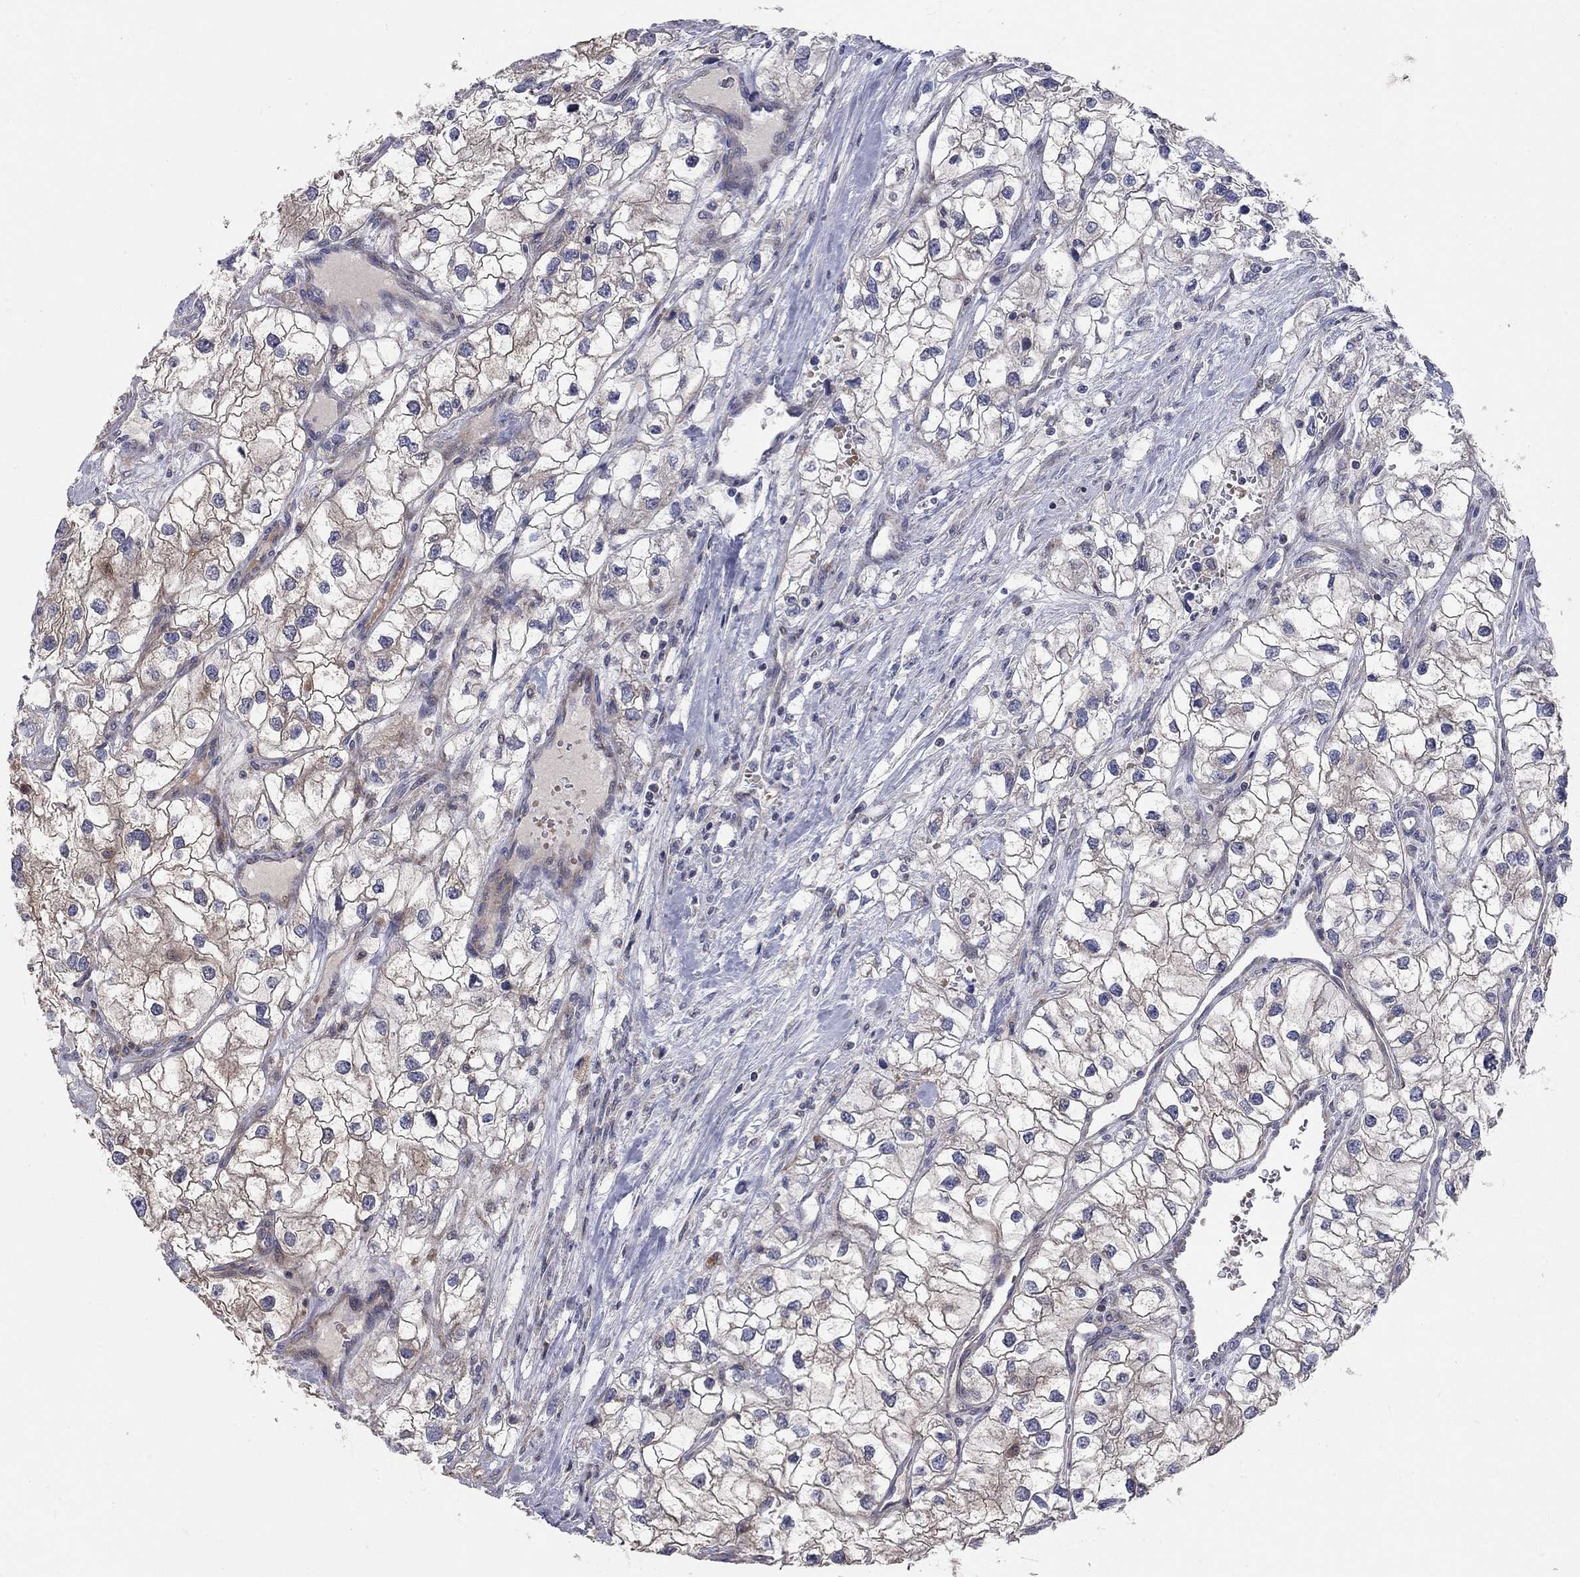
{"staining": {"intensity": "weak", "quantity": ">75%", "location": "cytoplasmic/membranous"}, "tissue": "renal cancer", "cell_type": "Tumor cells", "image_type": "cancer", "snomed": [{"axis": "morphology", "description": "Adenocarcinoma, NOS"}, {"axis": "topography", "description": "Kidney"}], "caption": "Brown immunohistochemical staining in human renal adenocarcinoma displays weak cytoplasmic/membranous staining in approximately >75% of tumor cells.", "gene": "KANSL1L", "patient": {"sex": "male", "age": 59}}